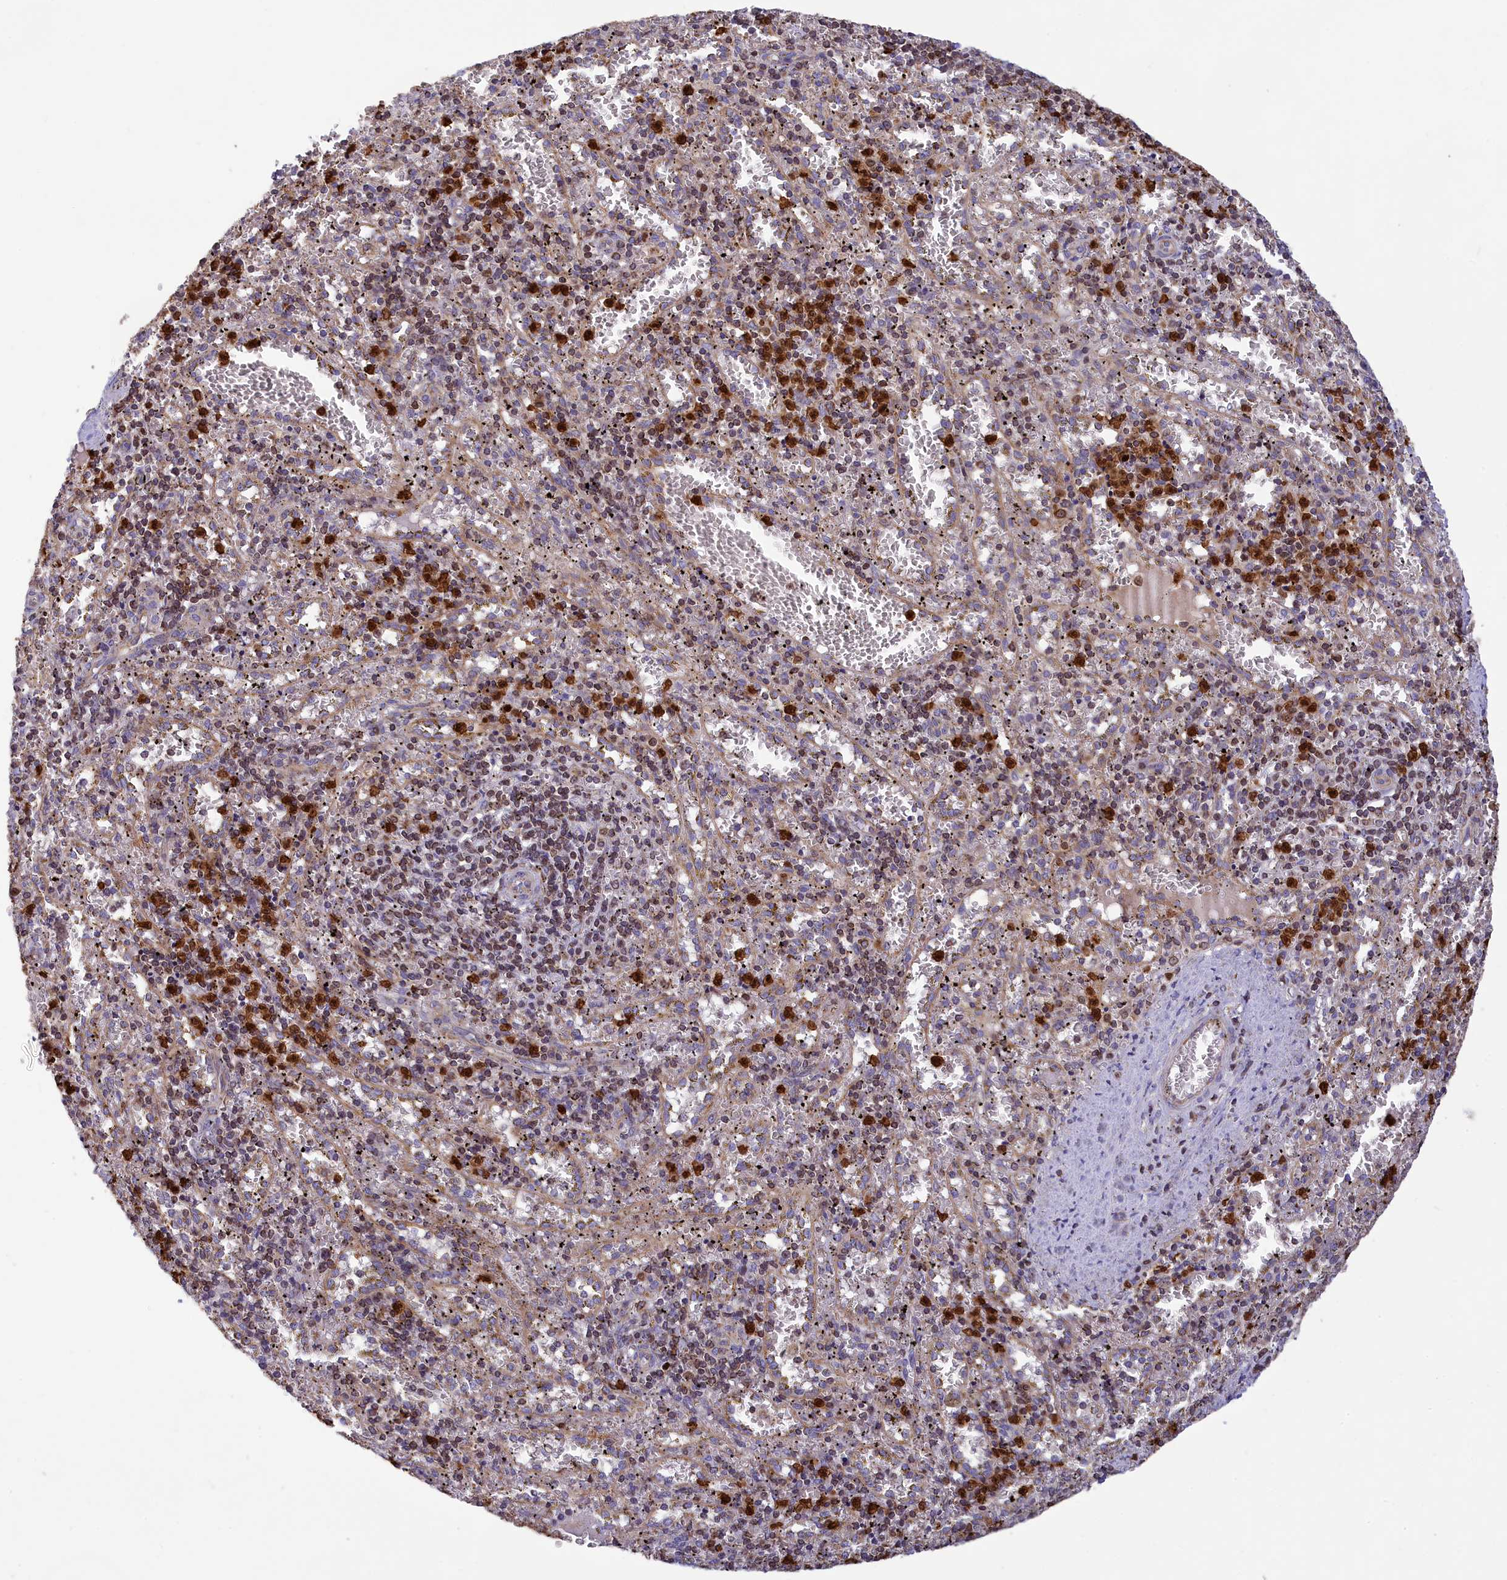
{"staining": {"intensity": "strong", "quantity": "25%-75%", "location": "cytoplasmic/membranous,nuclear"}, "tissue": "spleen", "cell_type": "Cells in red pulp", "image_type": "normal", "snomed": [{"axis": "morphology", "description": "Normal tissue, NOS"}, {"axis": "topography", "description": "Spleen"}], "caption": "High-magnification brightfield microscopy of unremarkable spleen stained with DAB (brown) and counterstained with hematoxylin (blue). cells in red pulp exhibit strong cytoplasmic/membranous,nuclear staining is seen in approximately25%-75% of cells.", "gene": "PKHD1L1", "patient": {"sex": "male", "age": 11}}